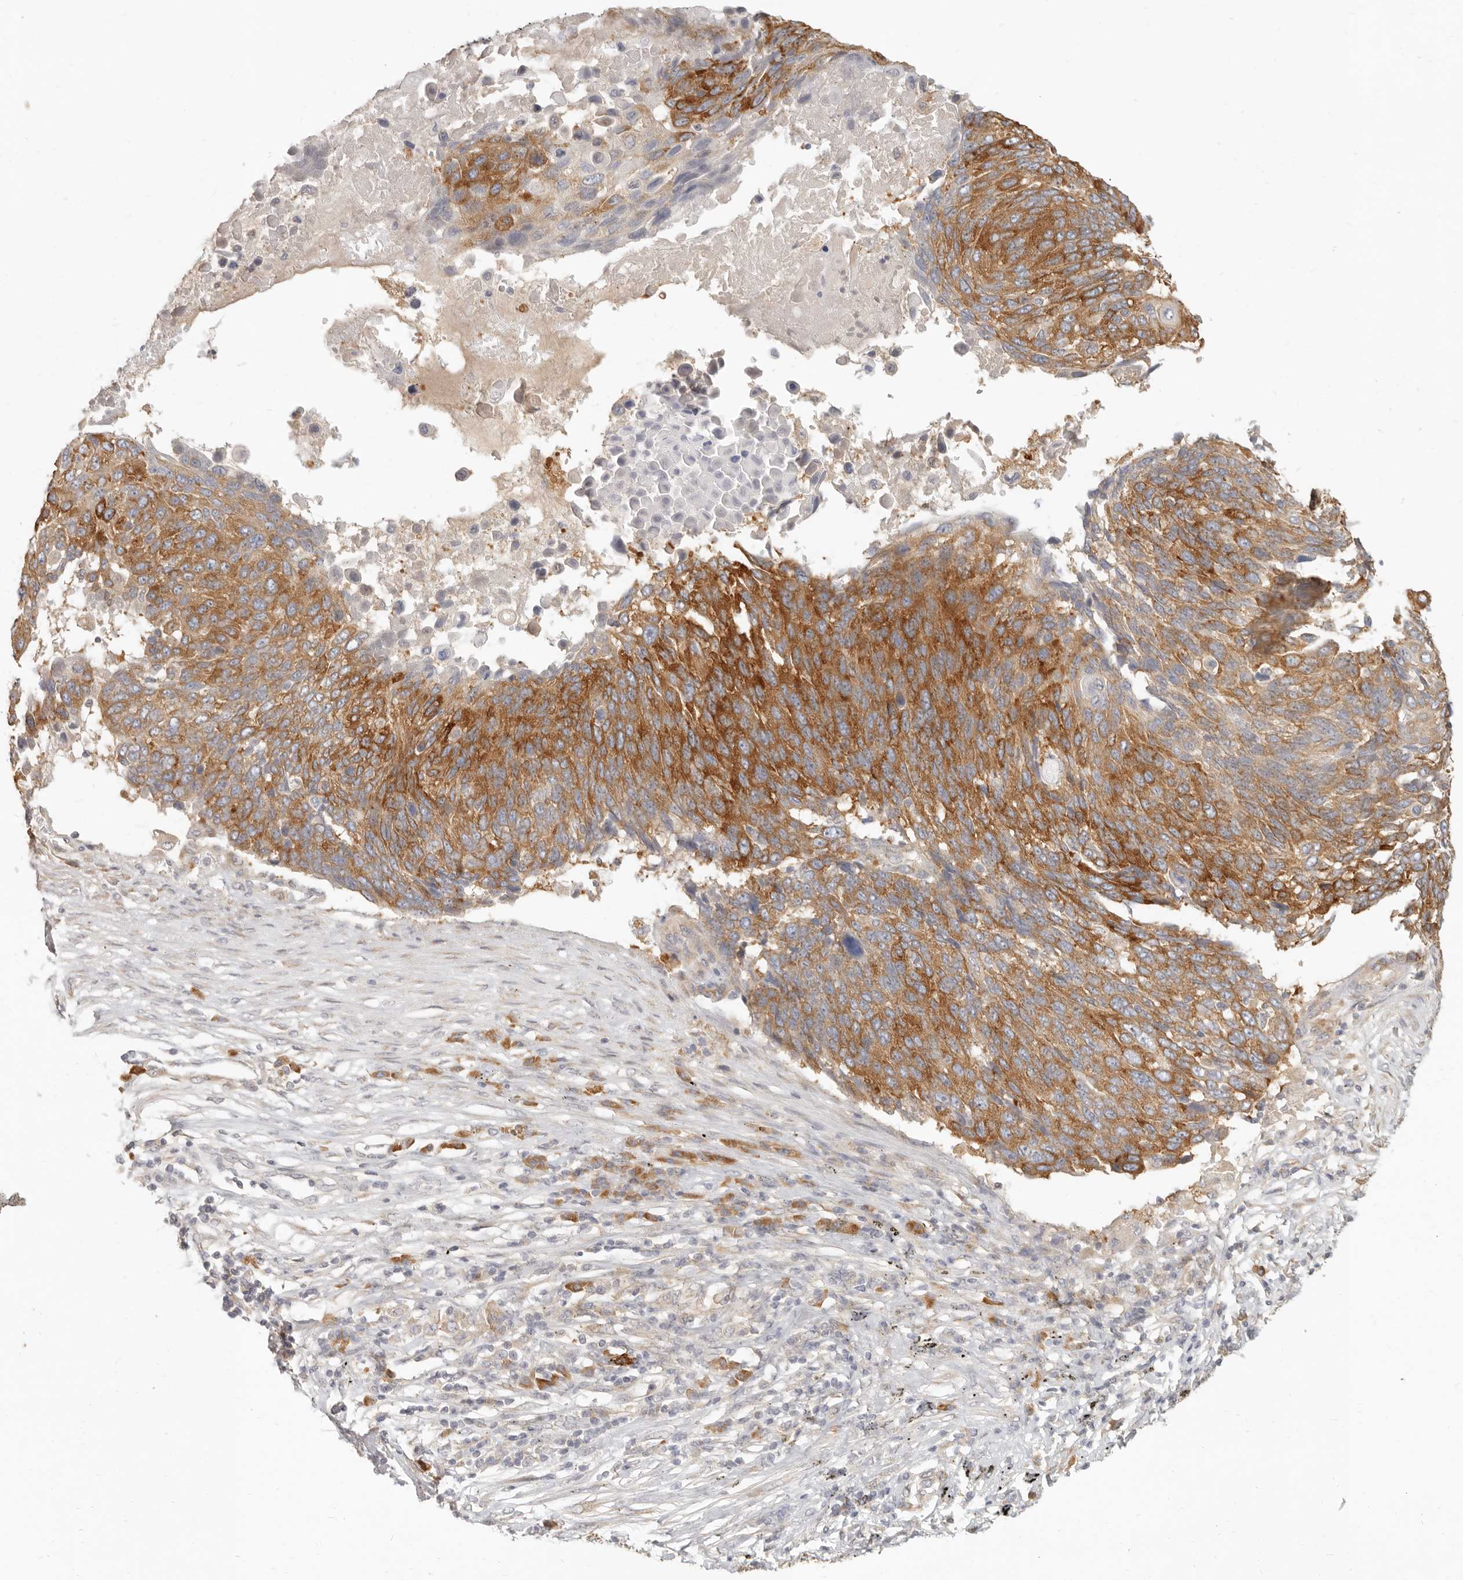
{"staining": {"intensity": "strong", "quantity": ">75%", "location": "cytoplasmic/membranous"}, "tissue": "lung cancer", "cell_type": "Tumor cells", "image_type": "cancer", "snomed": [{"axis": "morphology", "description": "Squamous cell carcinoma, NOS"}, {"axis": "topography", "description": "Lung"}], "caption": "A brown stain highlights strong cytoplasmic/membranous expression of a protein in lung cancer tumor cells.", "gene": "PABPC4", "patient": {"sex": "male", "age": 66}}